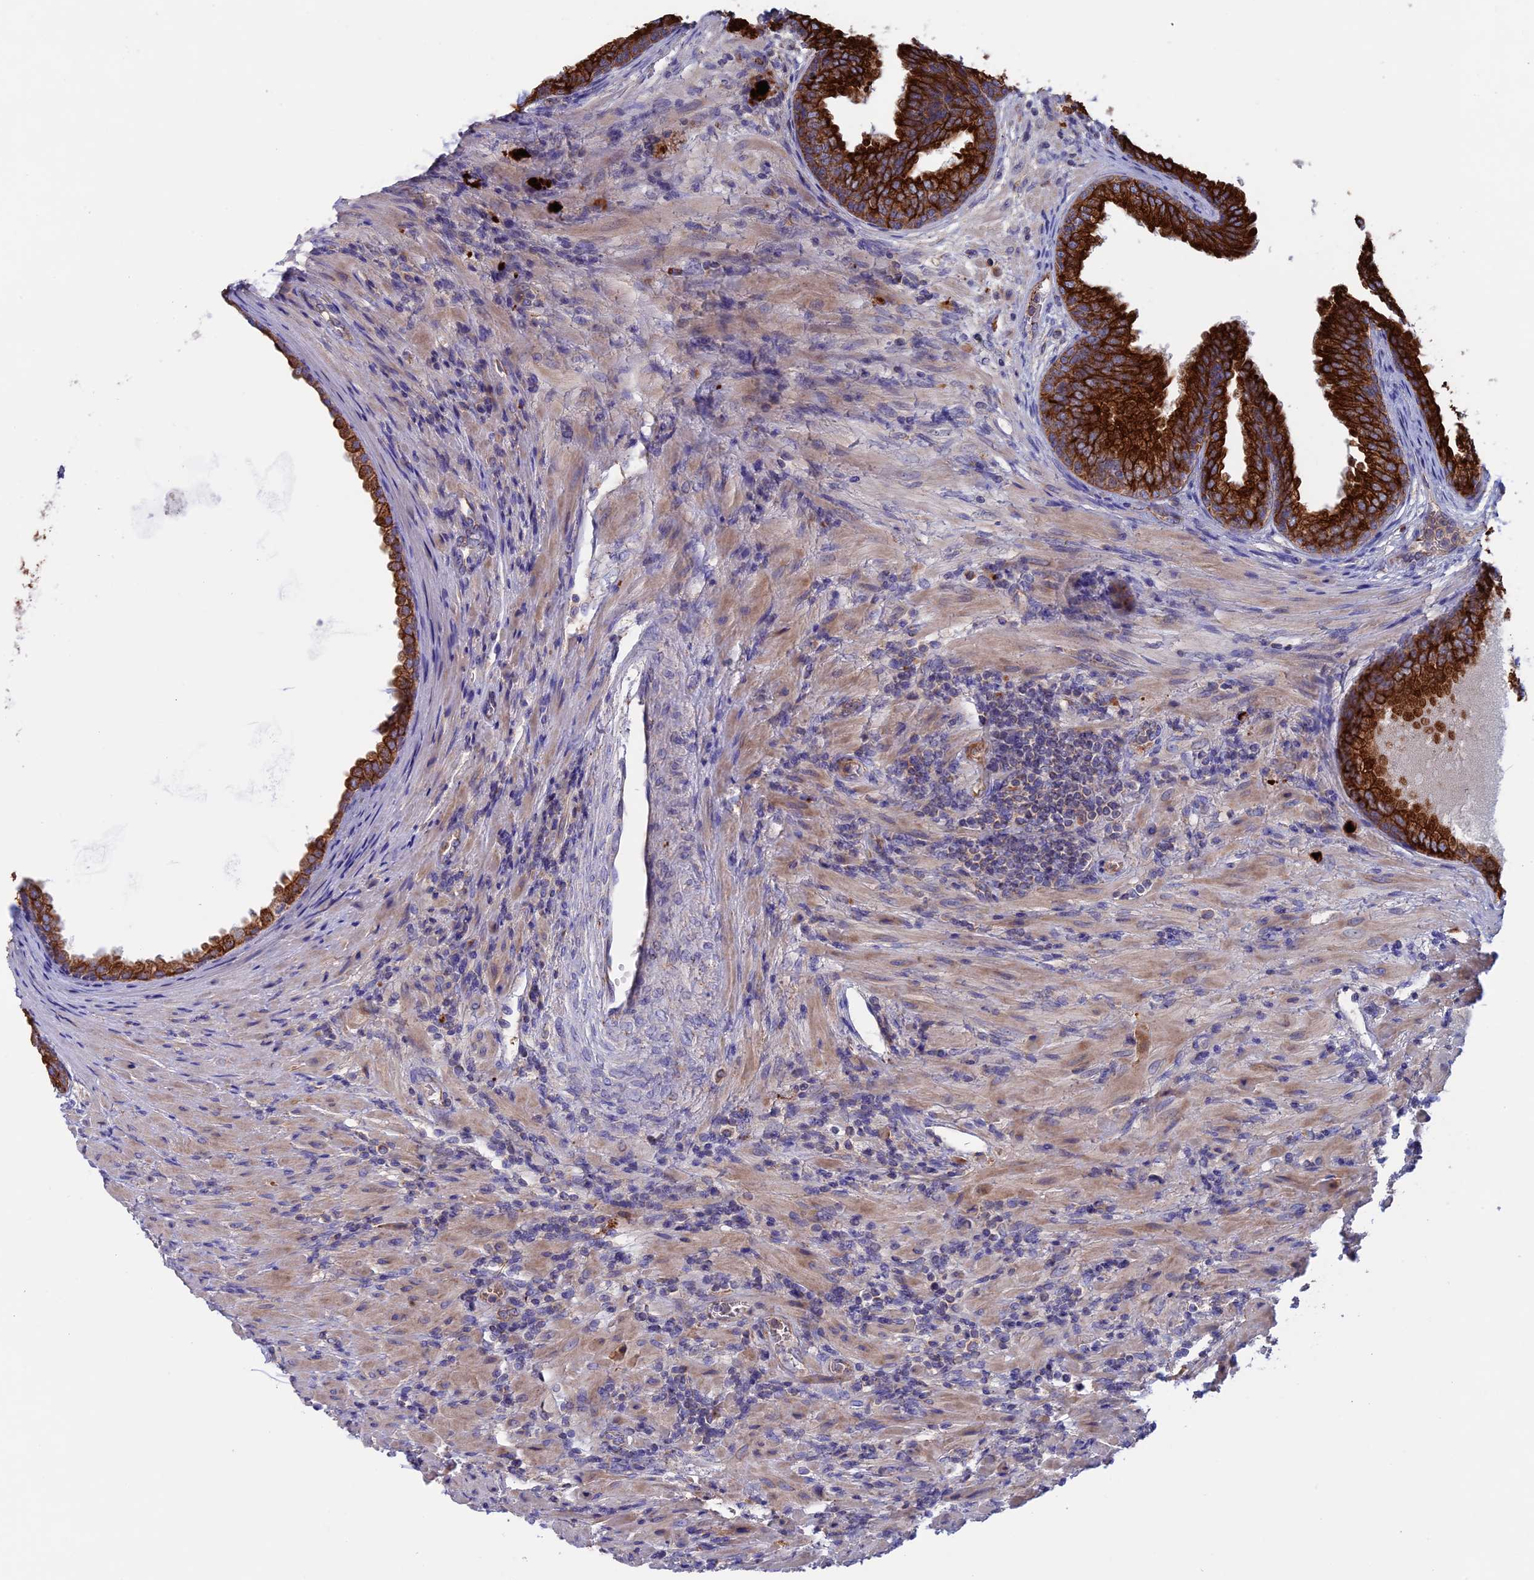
{"staining": {"intensity": "strong", "quantity": ">75%", "location": "cytoplasmic/membranous"}, "tissue": "prostate", "cell_type": "Glandular cells", "image_type": "normal", "snomed": [{"axis": "morphology", "description": "Normal tissue, NOS"}, {"axis": "topography", "description": "Prostate"}], "caption": "Immunohistochemical staining of unremarkable prostate demonstrates high levels of strong cytoplasmic/membranous expression in approximately >75% of glandular cells. (DAB IHC with brightfield microscopy, high magnification).", "gene": "PTPN9", "patient": {"sex": "male", "age": 76}}